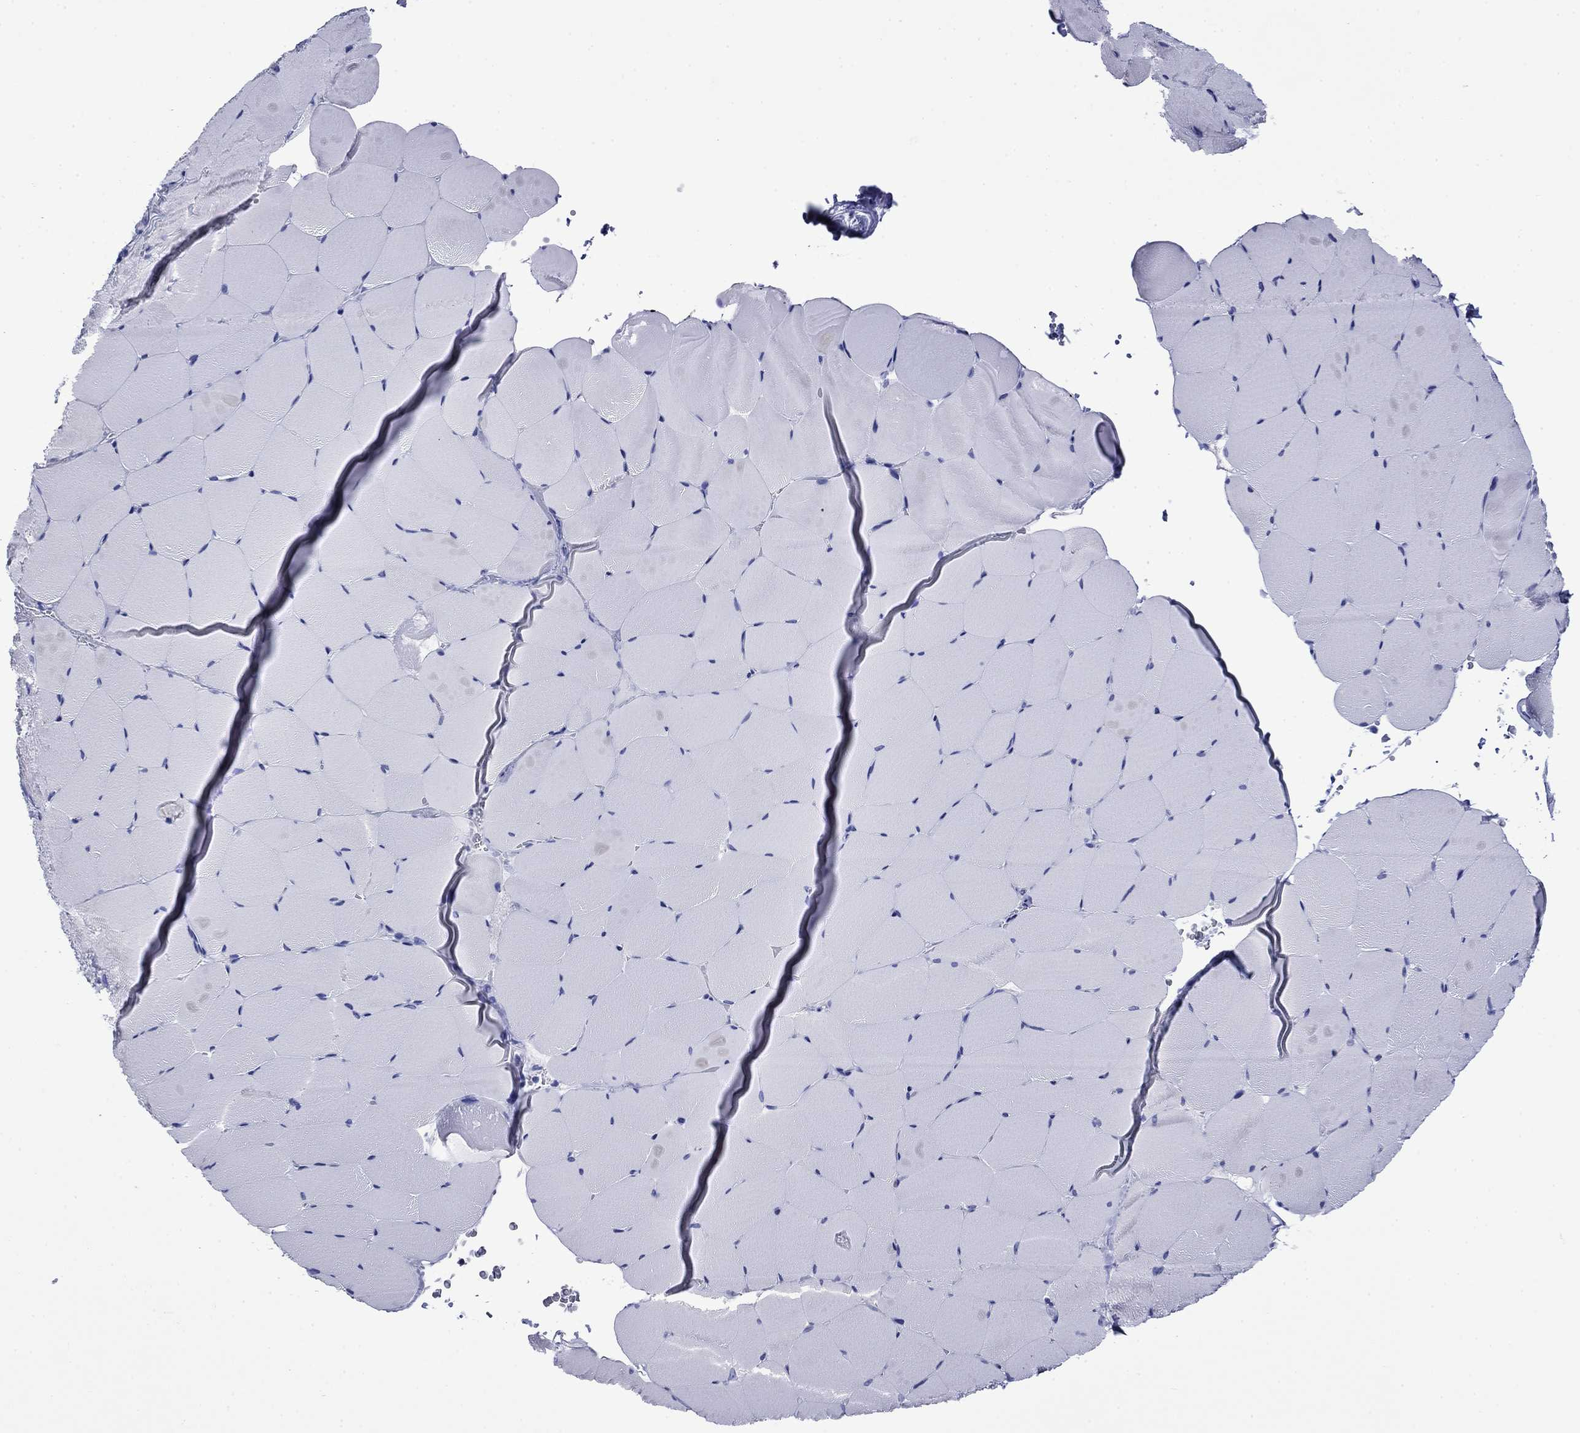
{"staining": {"intensity": "negative", "quantity": "none", "location": "none"}, "tissue": "skeletal muscle", "cell_type": "Myocytes", "image_type": "normal", "snomed": [{"axis": "morphology", "description": "Normal tissue, NOS"}, {"axis": "topography", "description": "Skeletal muscle"}], "caption": "Skeletal muscle stained for a protein using immunohistochemistry shows no staining myocytes.", "gene": "GIP", "patient": {"sex": "female", "age": 37}}